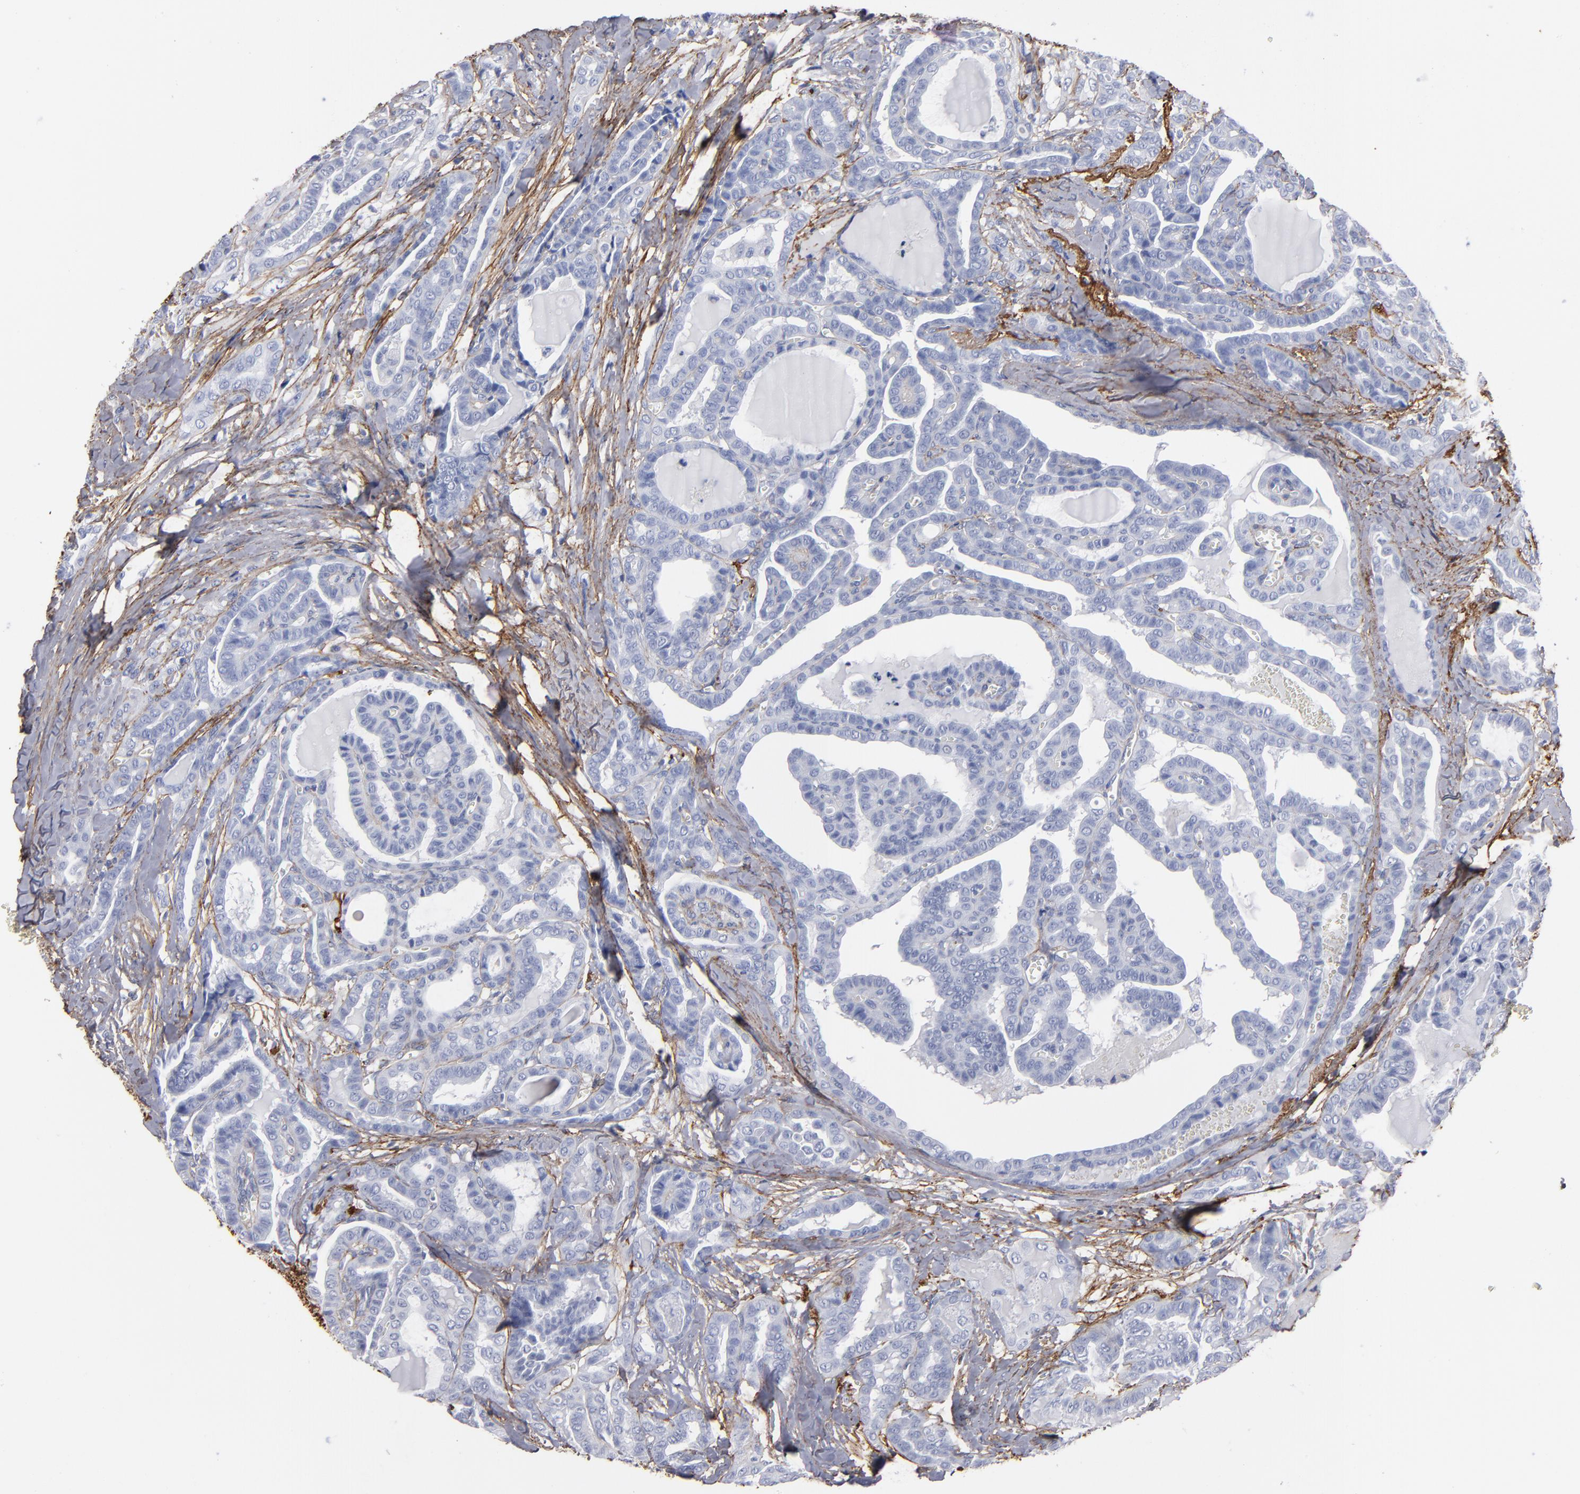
{"staining": {"intensity": "negative", "quantity": "none", "location": "none"}, "tissue": "thyroid cancer", "cell_type": "Tumor cells", "image_type": "cancer", "snomed": [{"axis": "morphology", "description": "Carcinoma, NOS"}, {"axis": "topography", "description": "Thyroid gland"}], "caption": "DAB immunohistochemical staining of thyroid carcinoma shows no significant staining in tumor cells.", "gene": "EMILIN1", "patient": {"sex": "female", "age": 91}}